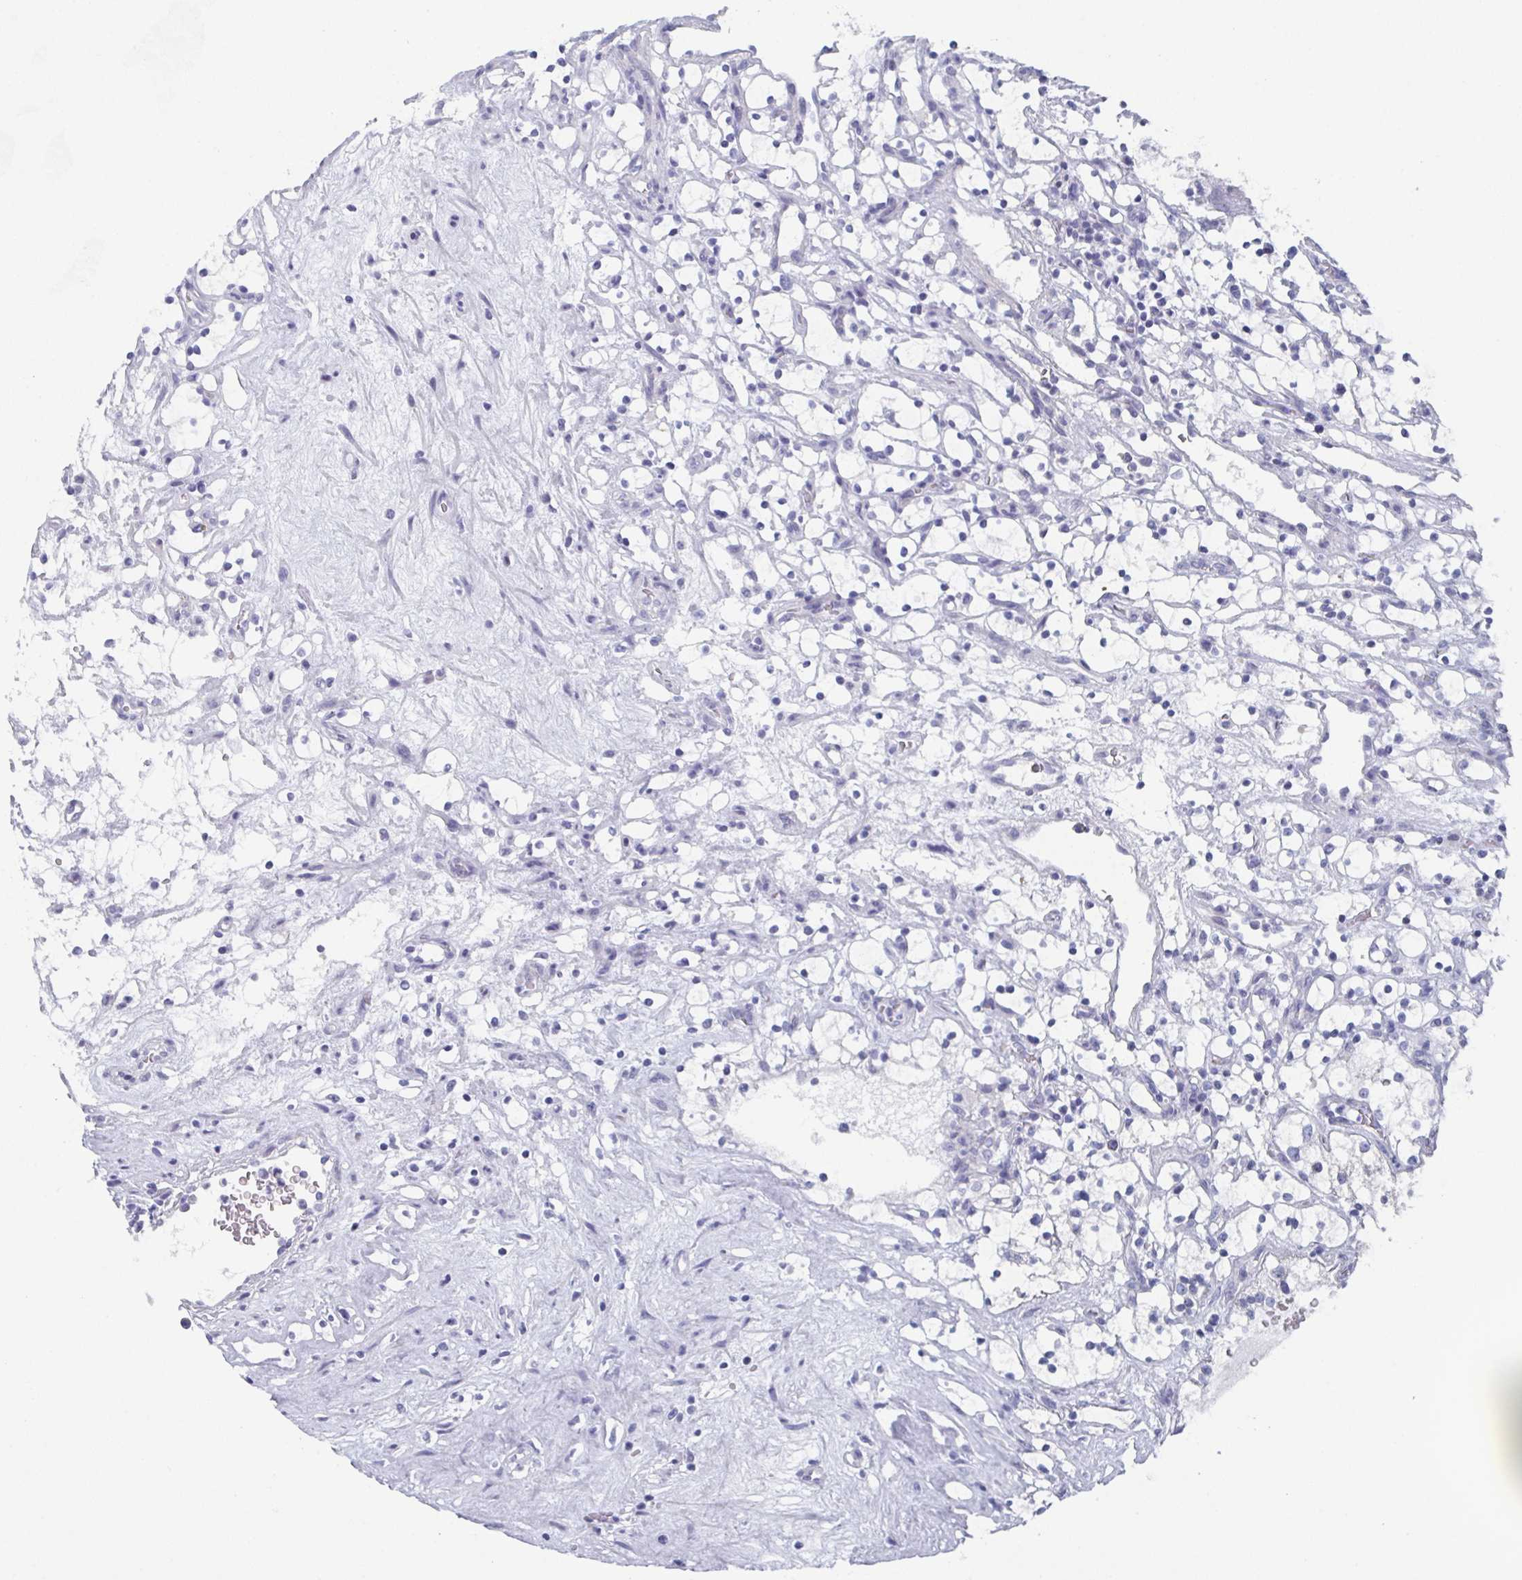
{"staining": {"intensity": "negative", "quantity": "none", "location": "none"}, "tissue": "renal cancer", "cell_type": "Tumor cells", "image_type": "cancer", "snomed": [{"axis": "morphology", "description": "Adenocarcinoma, NOS"}, {"axis": "topography", "description": "Kidney"}], "caption": "Tumor cells show no significant staining in renal adenocarcinoma.", "gene": "DYDC2", "patient": {"sex": "female", "age": 69}}